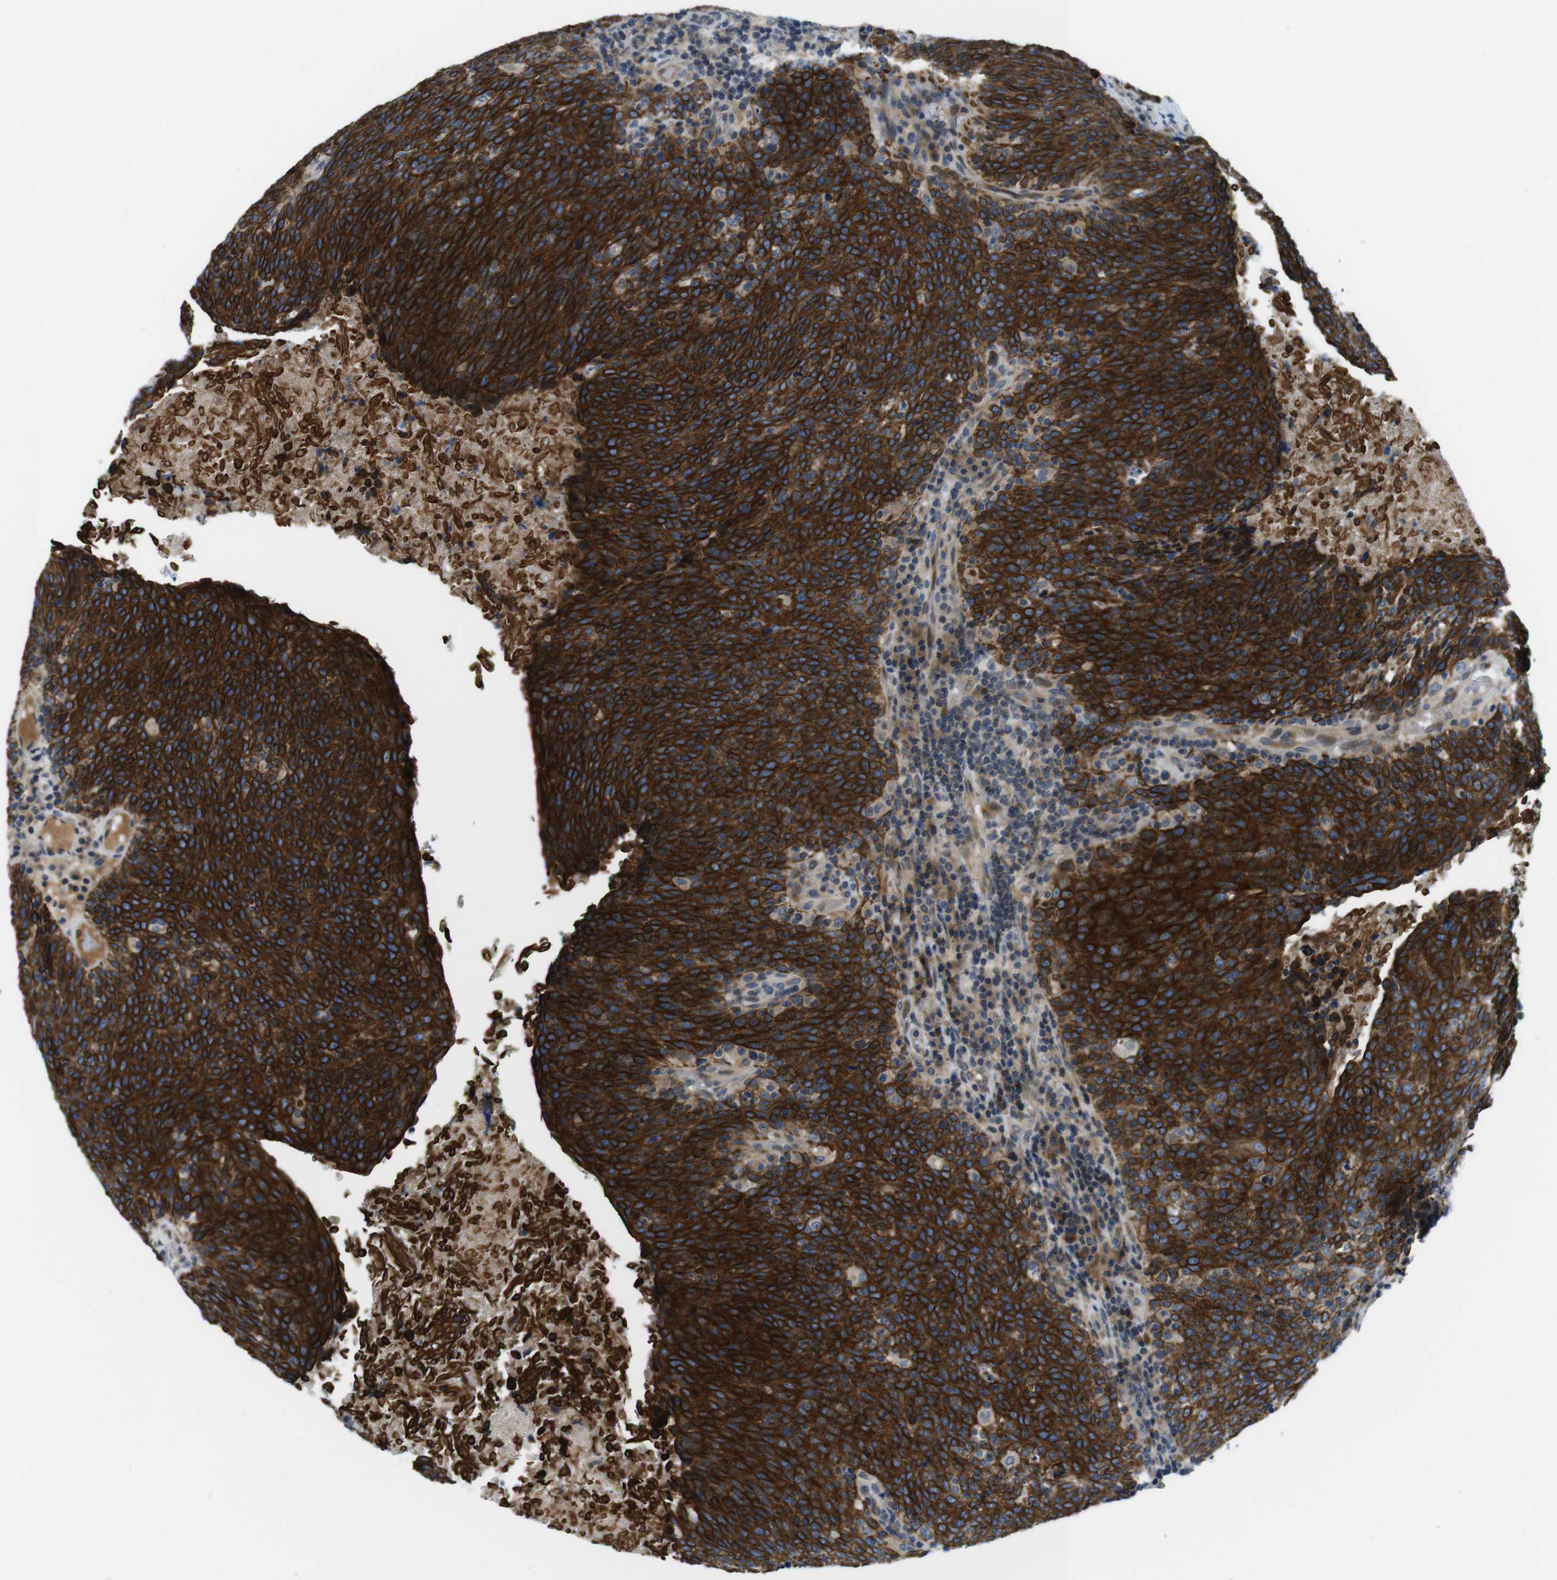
{"staining": {"intensity": "strong", "quantity": ">75%", "location": "cytoplasmic/membranous"}, "tissue": "head and neck cancer", "cell_type": "Tumor cells", "image_type": "cancer", "snomed": [{"axis": "morphology", "description": "Squamous cell carcinoma, NOS"}, {"axis": "morphology", "description": "Squamous cell carcinoma, metastatic, NOS"}, {"axis": "topography", "description": "Lymph node"}, {"axis": "topography", "description": "Head-Neck"}], "caption": "Protein staining of head and neck cancer (metastatic squamous cell carcinoma) tissue displays strong cytoplasmic/membranous expression in about >75% of tumor cells.", "gene": "ZDHHC3", "patient": {"sex": "male", "age": 62}}